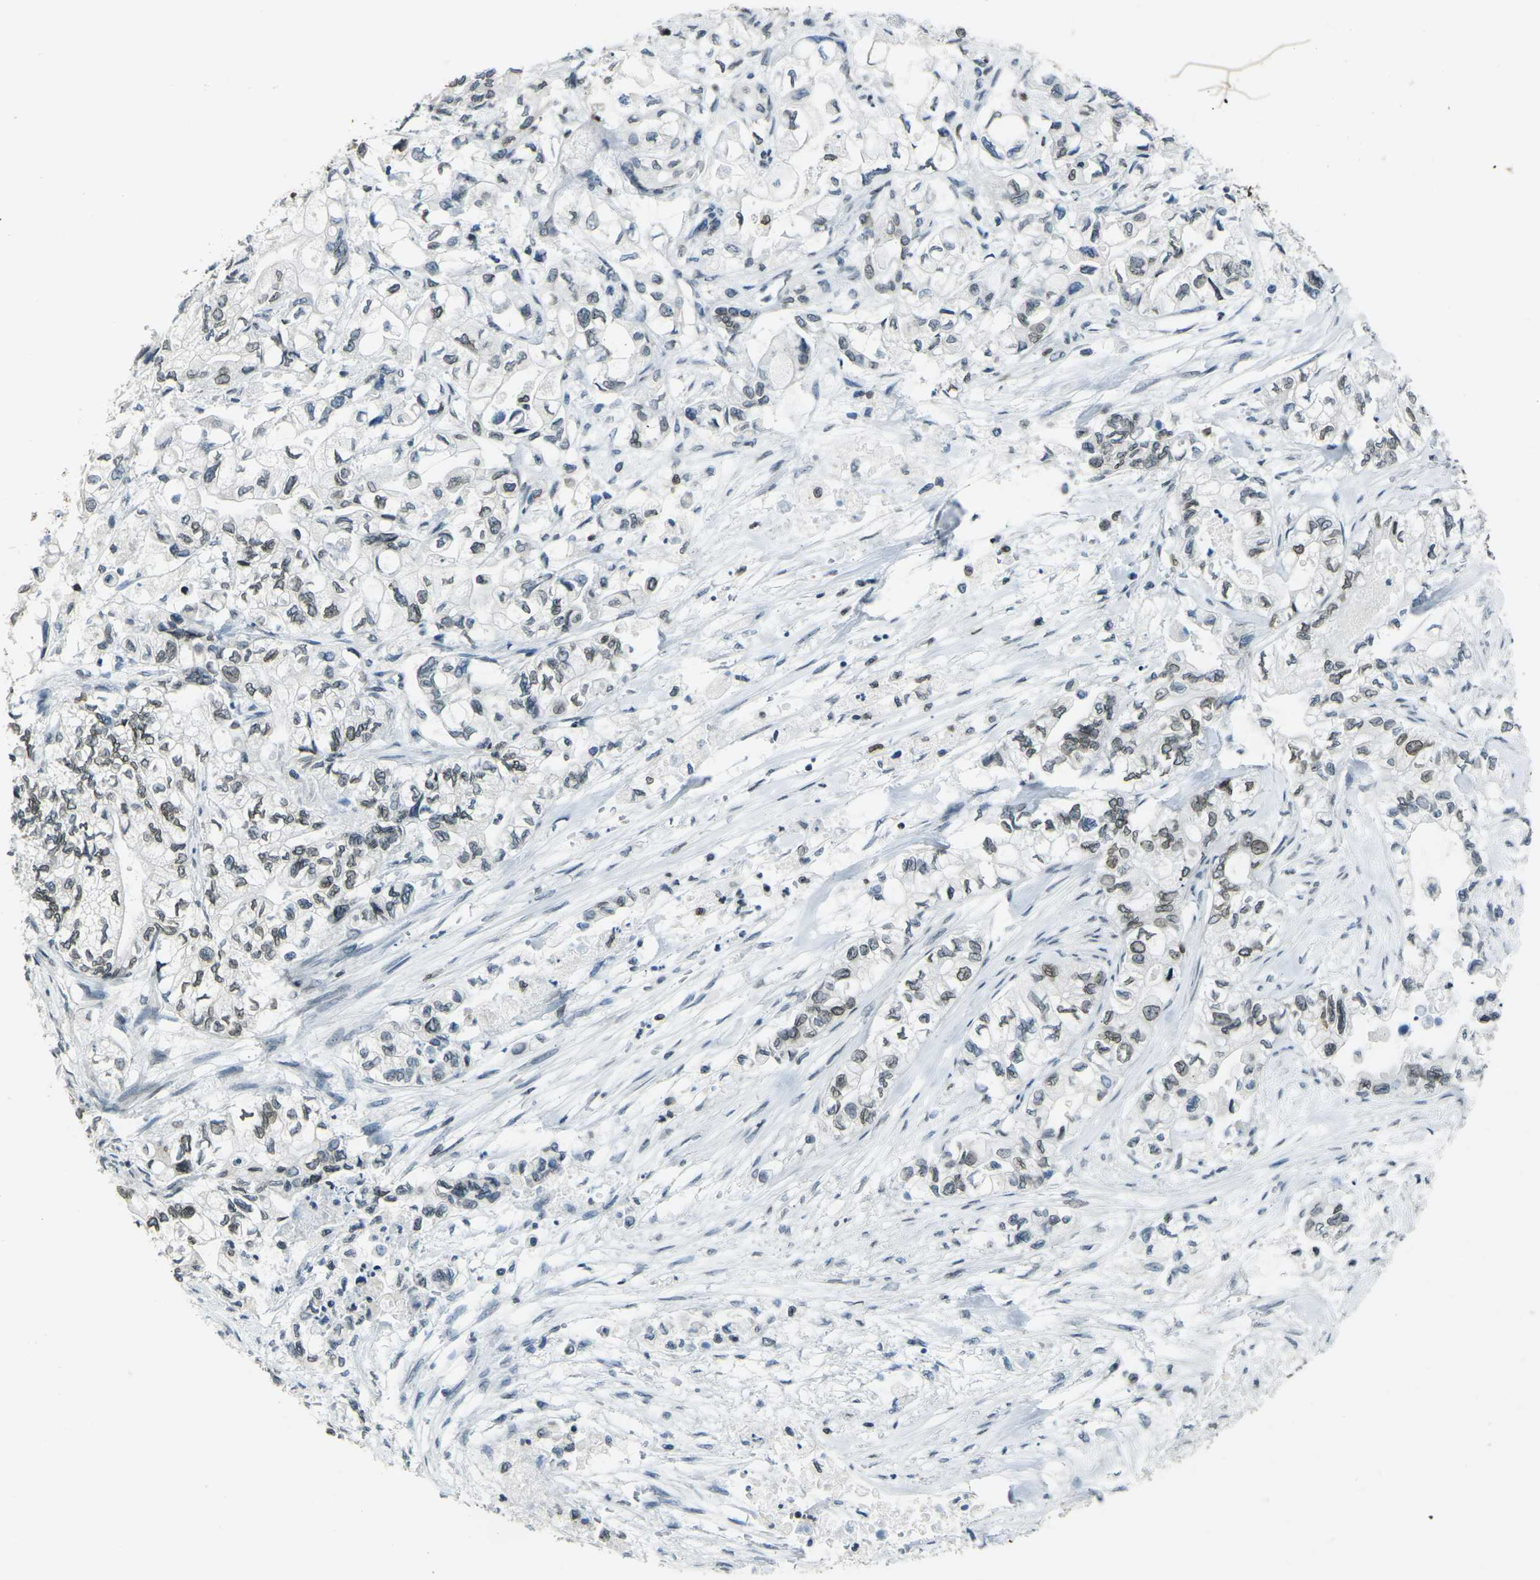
{"staining": {"intensity": "weak", "quantity": "25%-75%", "location": "cytoplasmic/membranous,nuclear"}, "tissue": "pancreatic cancer", "cell_type": "Tumor cells", "image_type": "cancer", "snomed": [{"axis": "morphology", "description": "Adenocarcinoma, NOS"}, {"axis": "topography", "description": "Pancreas"}], "caption": "Pancreatic adenocarcinoma stained for a protein demonstrates weak cytoplasmic/membranous and nuclear positivity in tumor cells. (DAB (3,3'-diaminobenzidine) = brown stain, brightfield microscopy at high magnification).", "gene": "BRDT", "patient": {"sex": "male", "age": 79}}